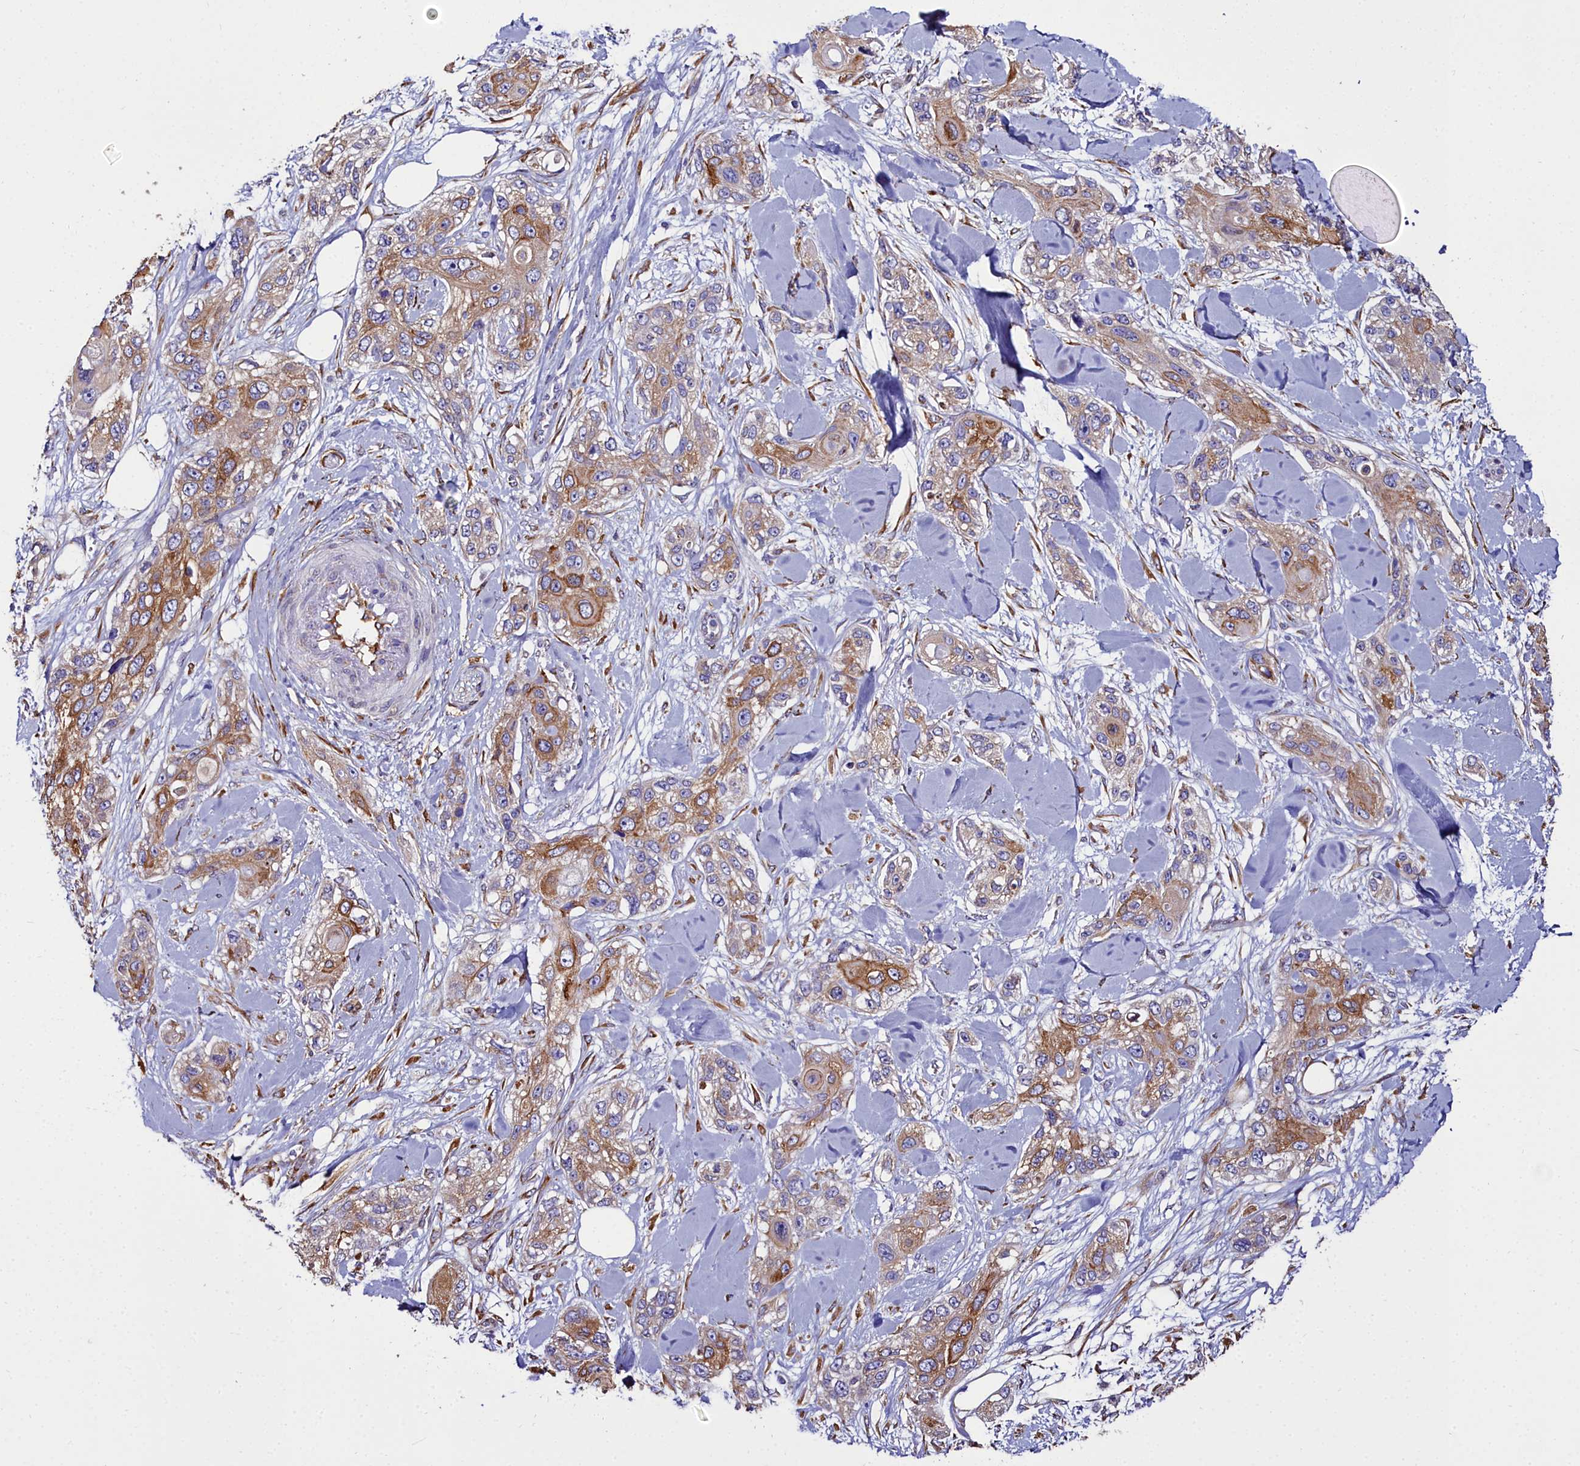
{"staining": {"intensity": "moderate", "quantity": ">75%", "location": "cytoplasmic/membranous"}, "tissue": "skin cancer", "cell_type": "Tumor cells", "image_type": "cancer", "snomed": [{"axis": "morphology", "description": "Normal tissue, NOS"}, {"axis": "morphology", "description": "Squamous cell carcinoma, NOS"}, {"axis": "topography", "description": "Skin"}], "caption": "About >75% of tumor cells in human squamous cell carcinoma (skin) demonstrate moderate cytoplasmic/membranous protein positivity as visualized by brown immunohistochemical staining.", "gene": "TXNDC5", "patient": {"sex": "male", "age": 72}}